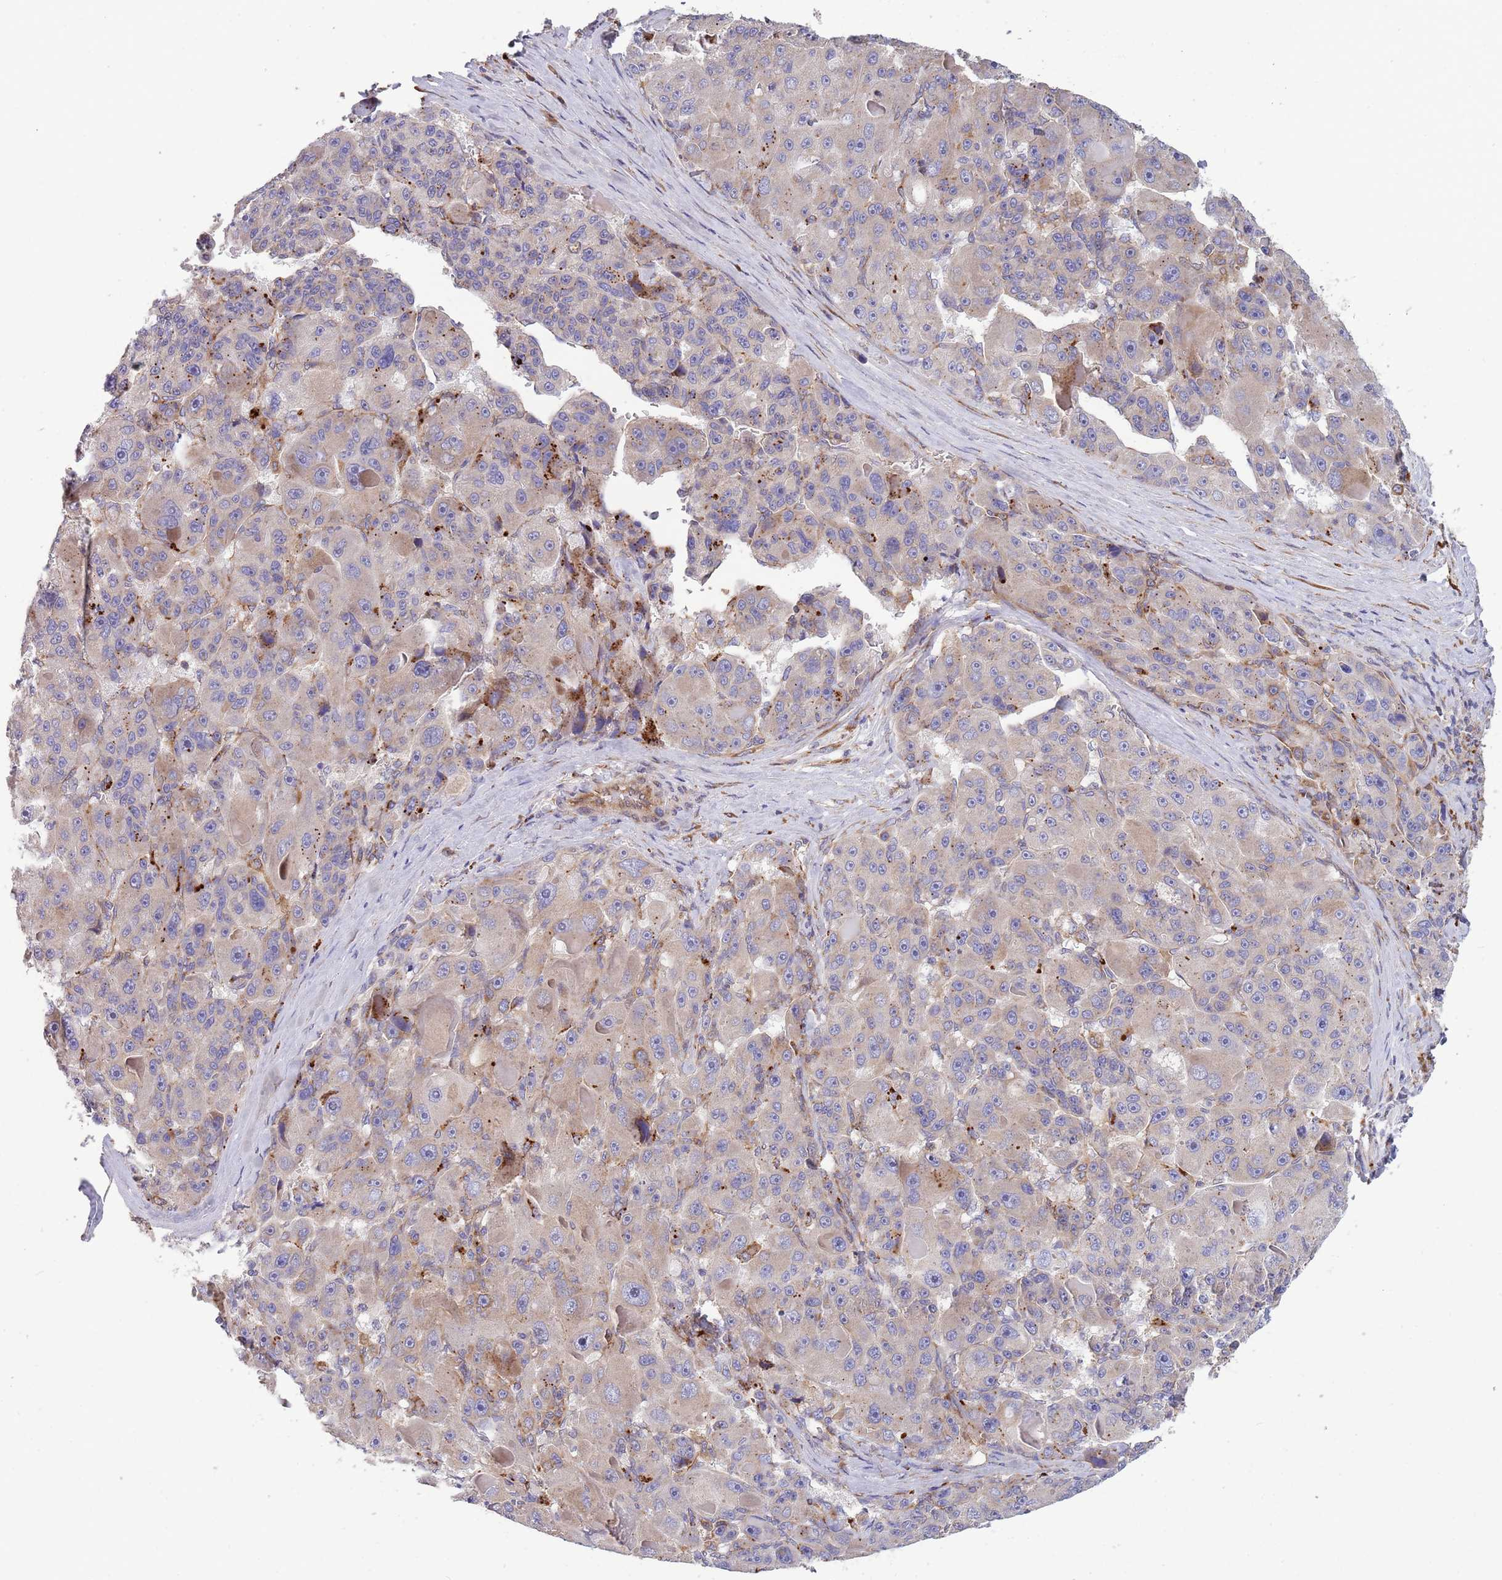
{"staining": {"intensity": "weak", "quantity": "<25%", "location": "cytoplasmic/membranous"}, "tissue": "liver cancer", "cell_type": "Tumor cells", "image_type": "cancer", "snomed": [{"axis": "morphology", "description": "Carcinoma, Hepatocellular, NOS"}, {"axis": "topography", "description": "Liver"}], "caption": "Immunohistochemistry (IHC) photomicrograph of neoplastic tissue: human hepatocellular carcinoma (liver) stained with DAB demonstrates no significant protein staining in tumor cells.", "gene": "ARMCX6", "patient": {"sex": "male", "age": 76}}